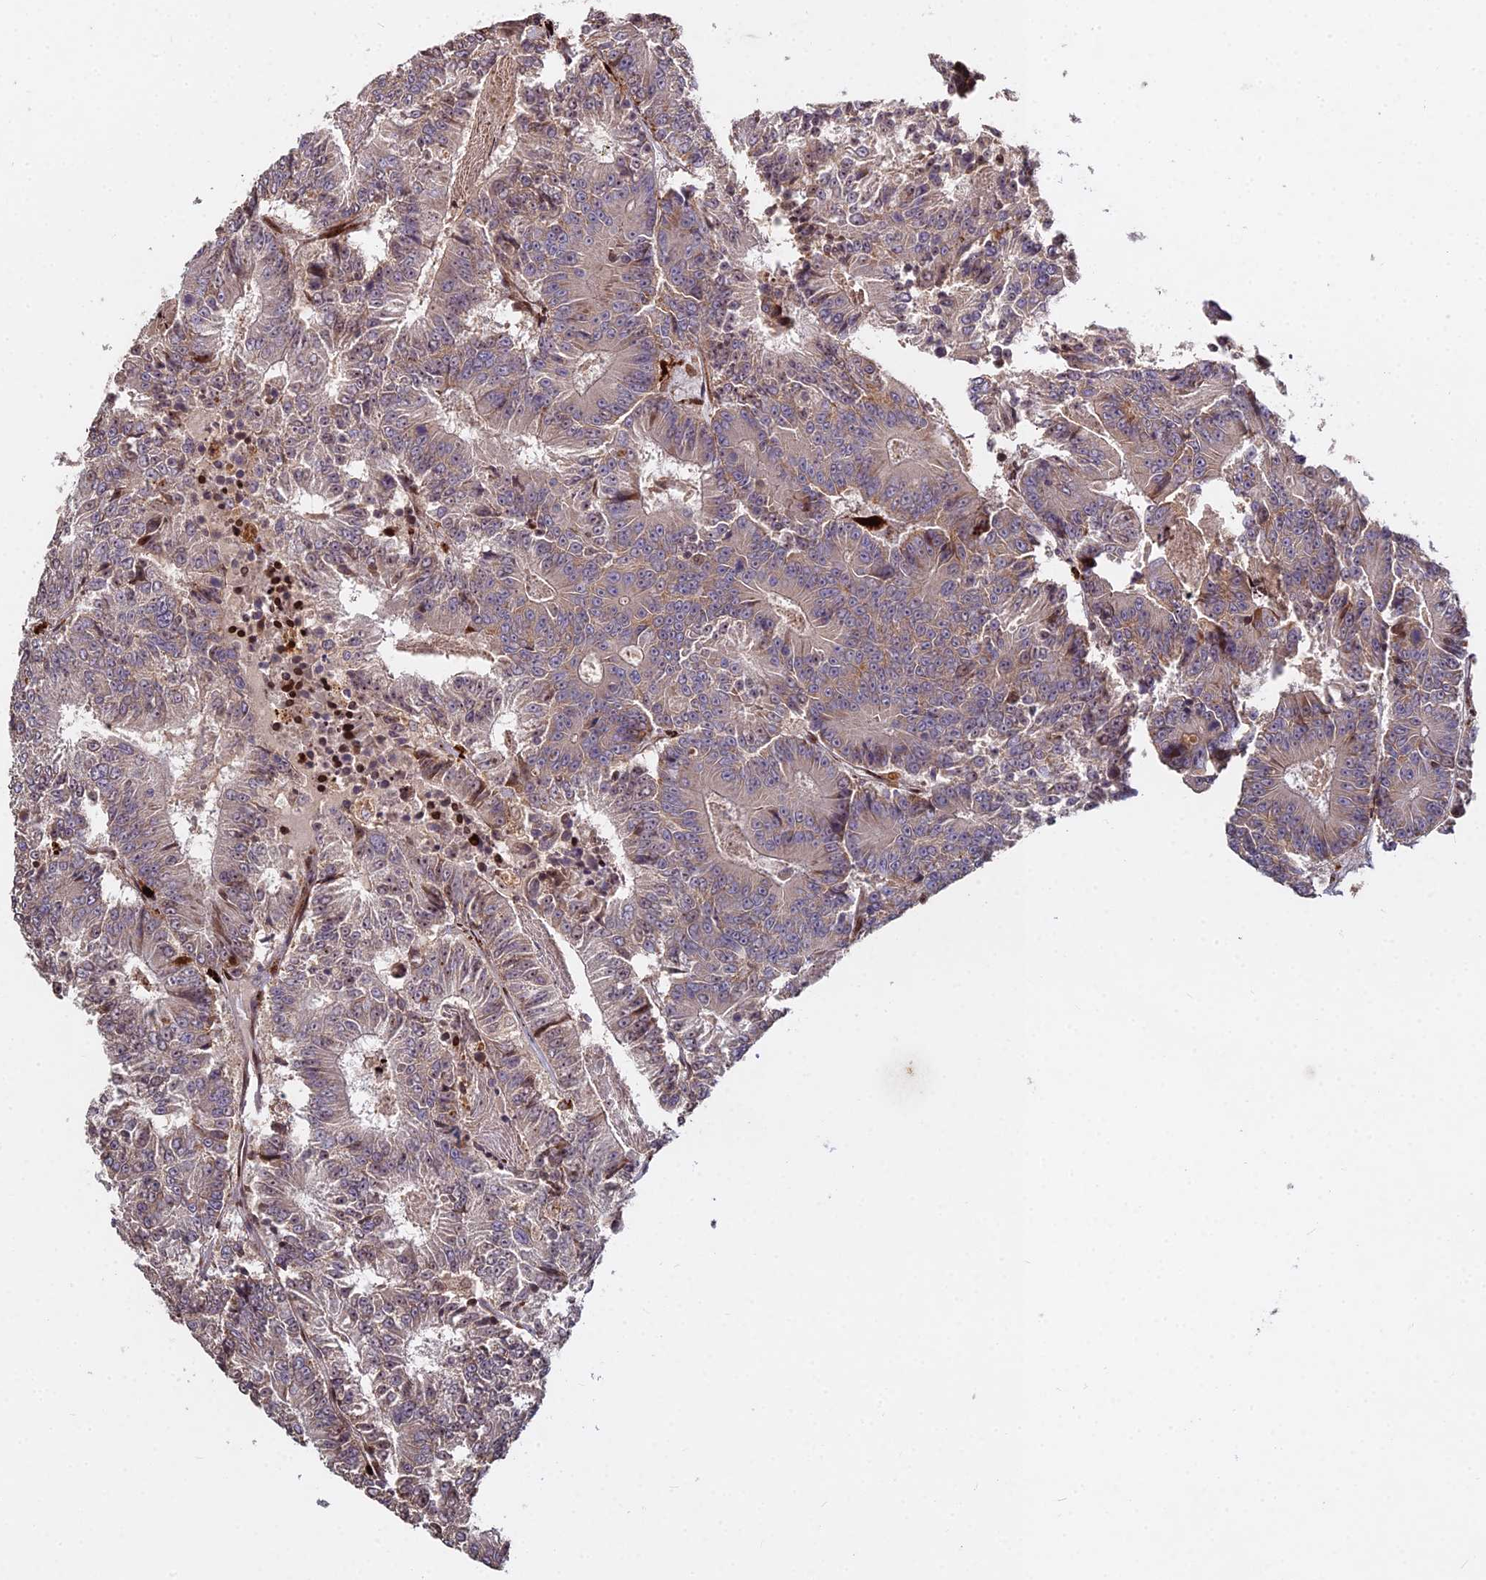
{"staining": {"intensity": "weak", "quantity": ">75%", "location": "cytoplasmic/membranous"}, "tissue": "colorectal cancer", "cell_type": "Tumor cells", "image_type": "cancer", "snomed": [{"axis": "morphology", "description": "Adenocarcinoma, NOS"}, {"axis": "topography", "description": "Colon"}], "caption": "IHC of human colorectal cancer (adenocarcinoma) reveals low levels of weak cytoplasmic/membranous positivity in about >75% of tumor cells. (DAB = brown stain, brightfield microscopy at high magnification).", "gene": "RBMS2", "patient": {"sex": "male", "age": 83}}